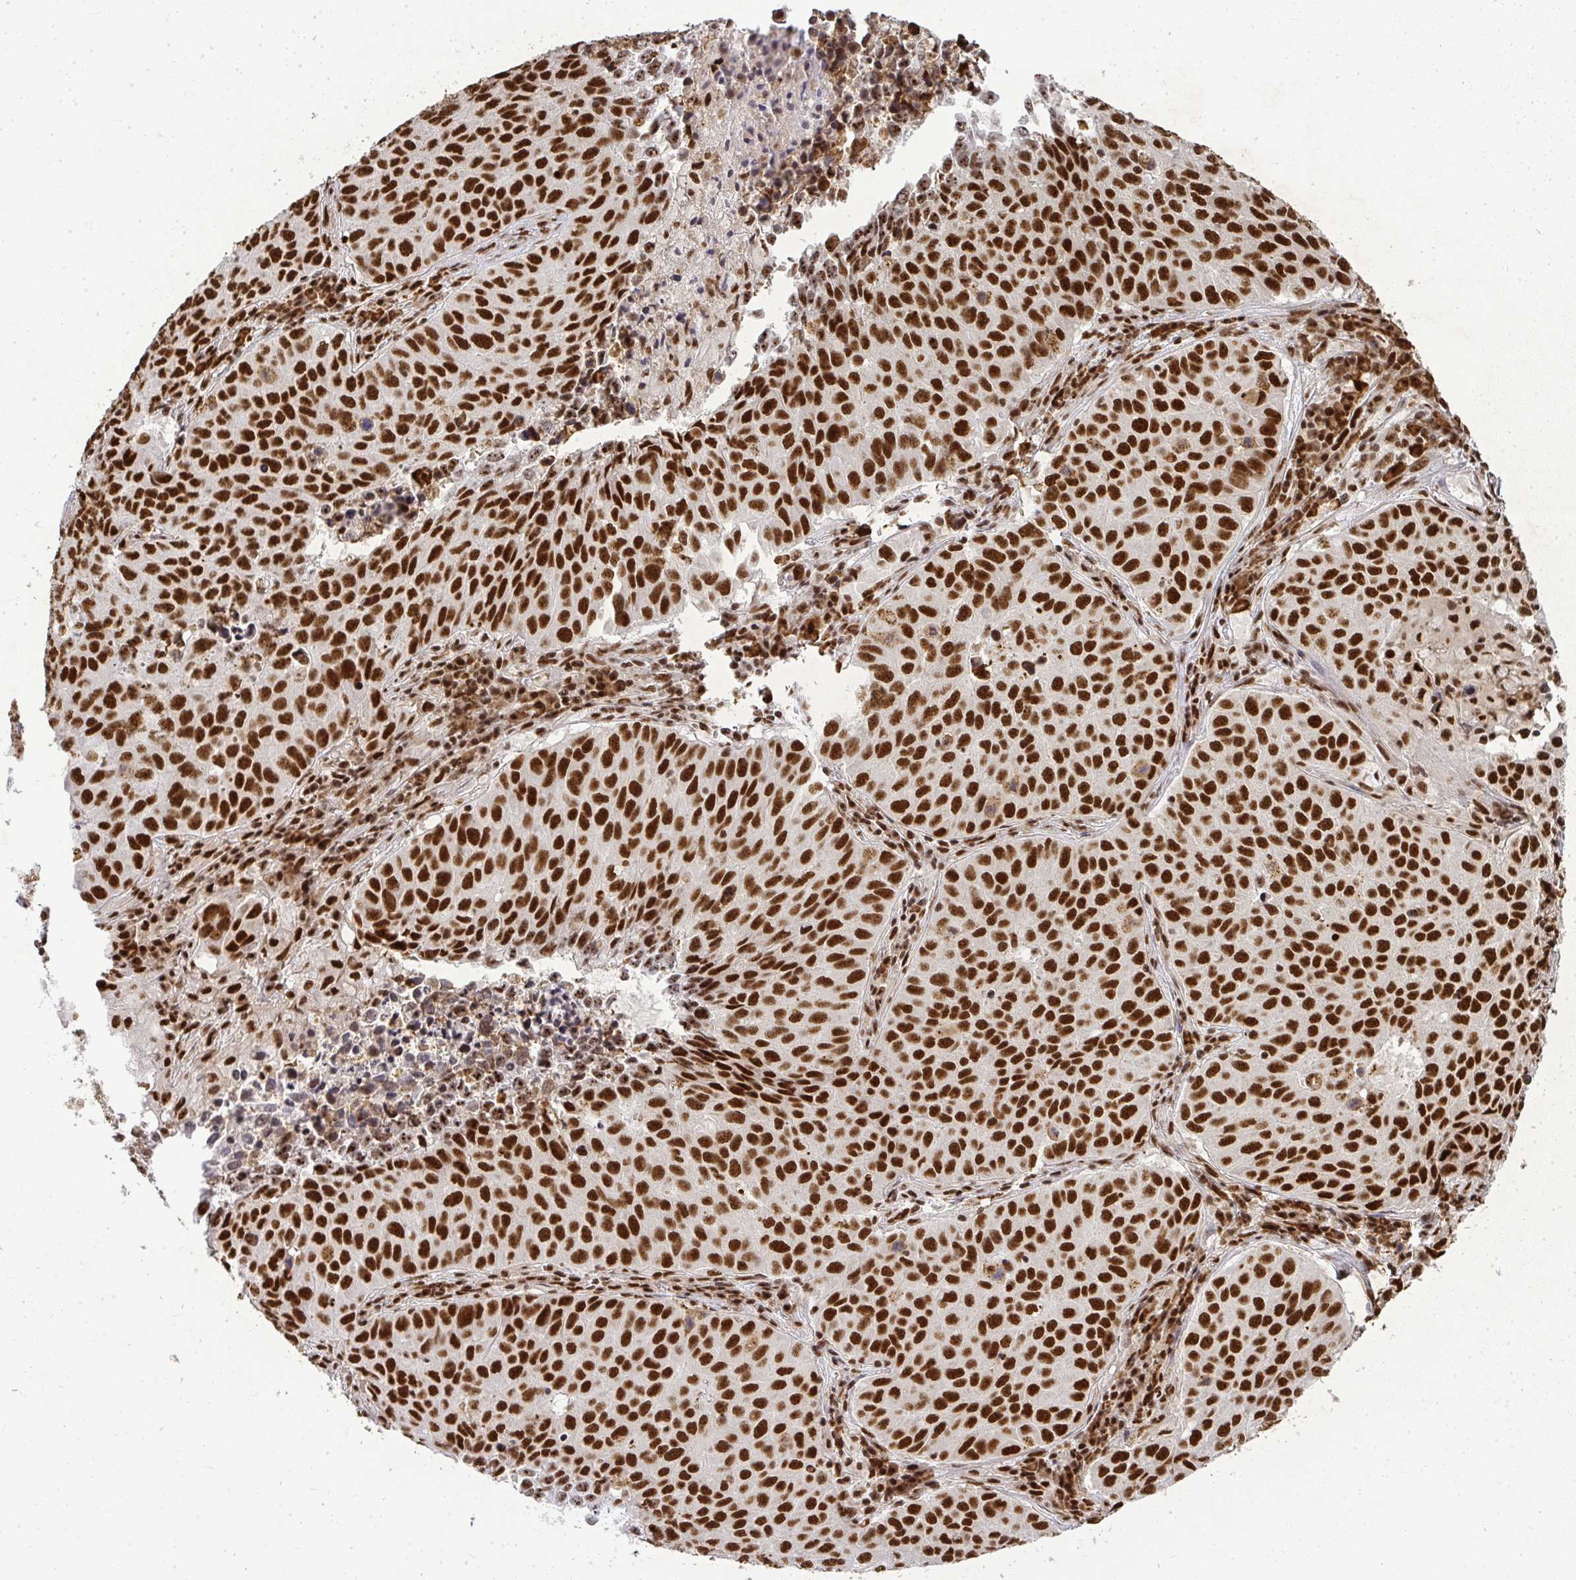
{"staining": {"intensity": "strong", "quantity": ">75%", "location": "nuclear"}, "tissue": "lung cancer", "cell_type": "Tumor cells", "image_type": "cancer", "snomed": [{"axis": "morphology", "description": "Adenocarcinoma, NOS"}, {"axis": "topography", "description": "Lung"}], "caption": "IHC of adenocarcinoma (lung) displays high levels of strong nuclear expression in about >75% of tumor cells. (IHC, brightfield microscopy, high magnification).", "gene": "U2AF1", "patient": {"sex": "female", "age": 50}}